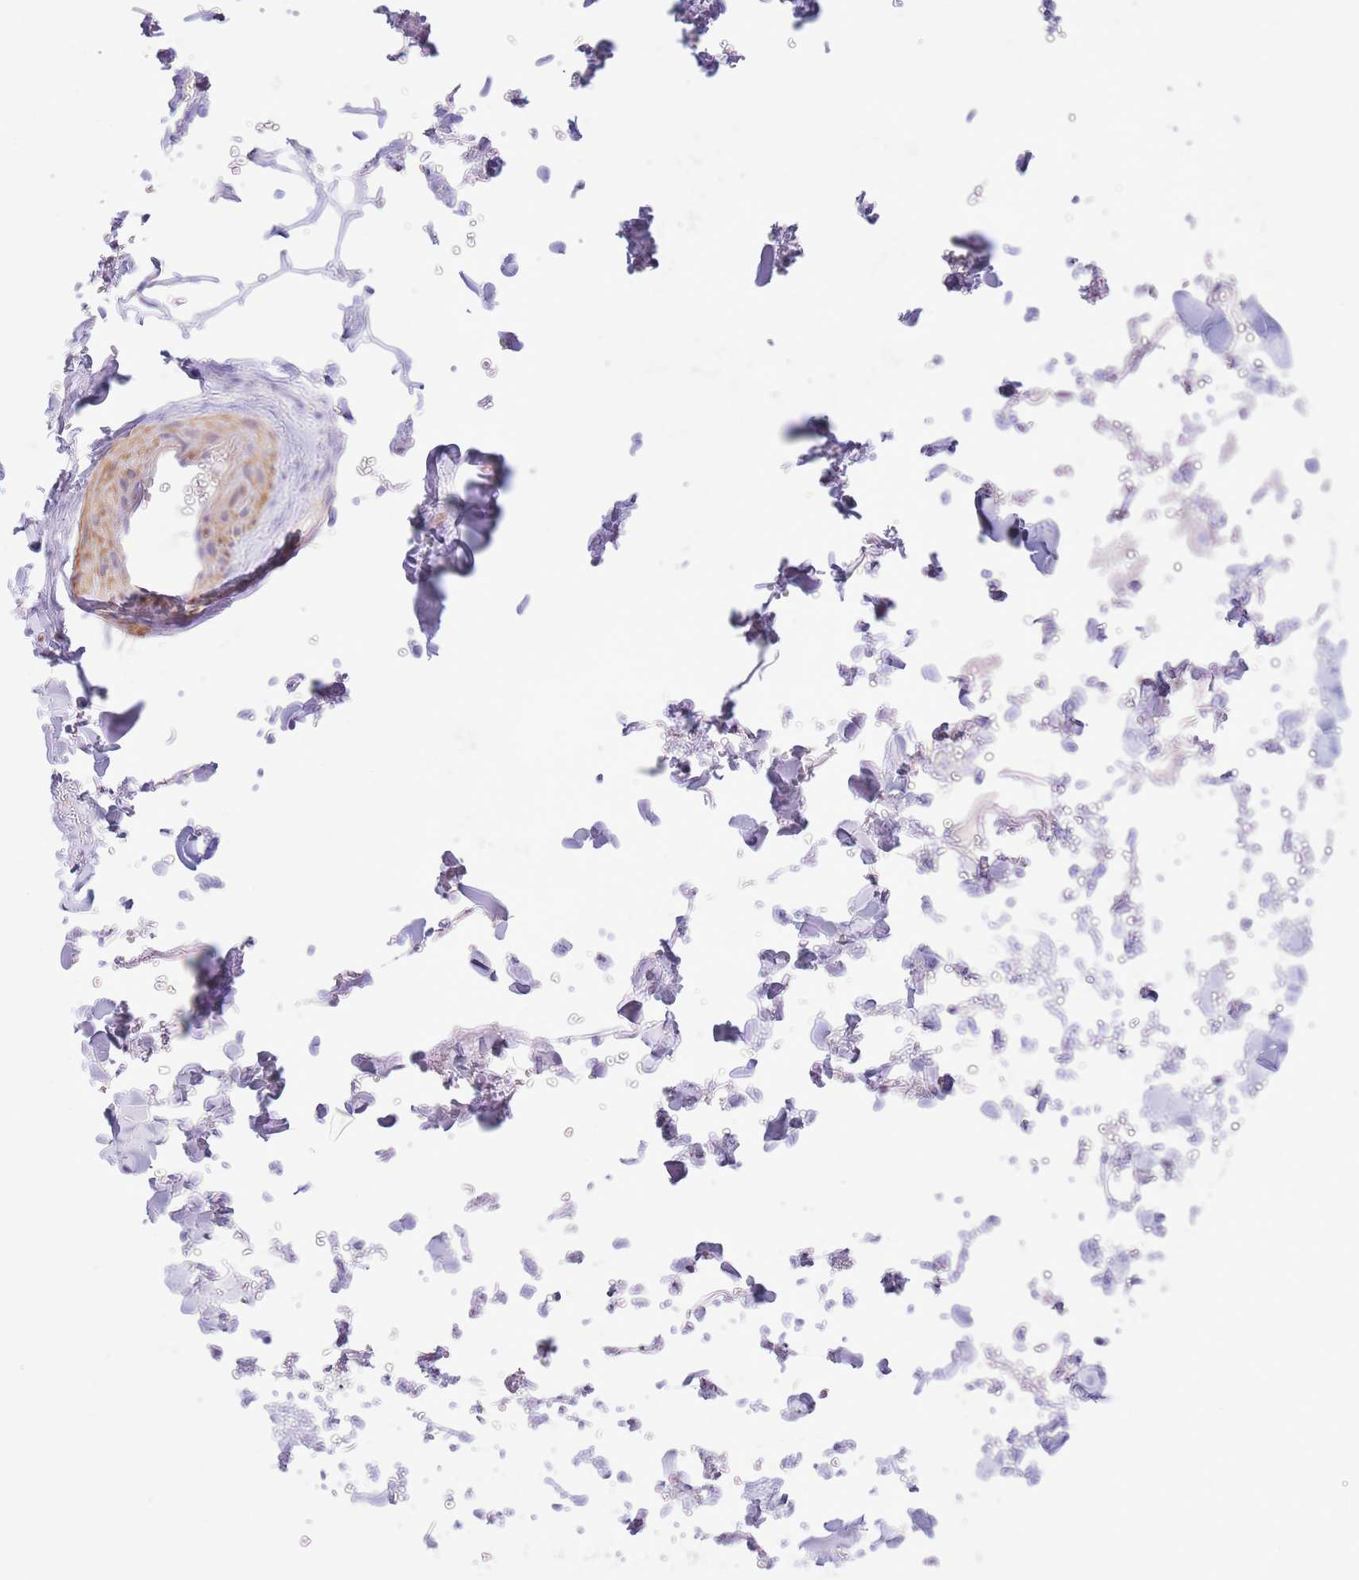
{"staining": {"intensity": "negative", "quantity": "none", "location": "none"}, "tissue": "adipose tissue", "cell_type": "Adipocytes", "image_type": "normal", "snomed": [{"axis": "morphology", "description": "Normal tissue, NOS"}, {"axis": "topography", "description": "Rectum"}, {"axis": "topography", "description": "Peripheral nerve tissue"}], "caption": "An immunohistochemistry photomicrograph of unremarkable adipose tissue is shown. There is no staining in adipocytes of adipose tissue.", "gene": "C9orf152", "patient": {"sex": "female", "age": 69}}